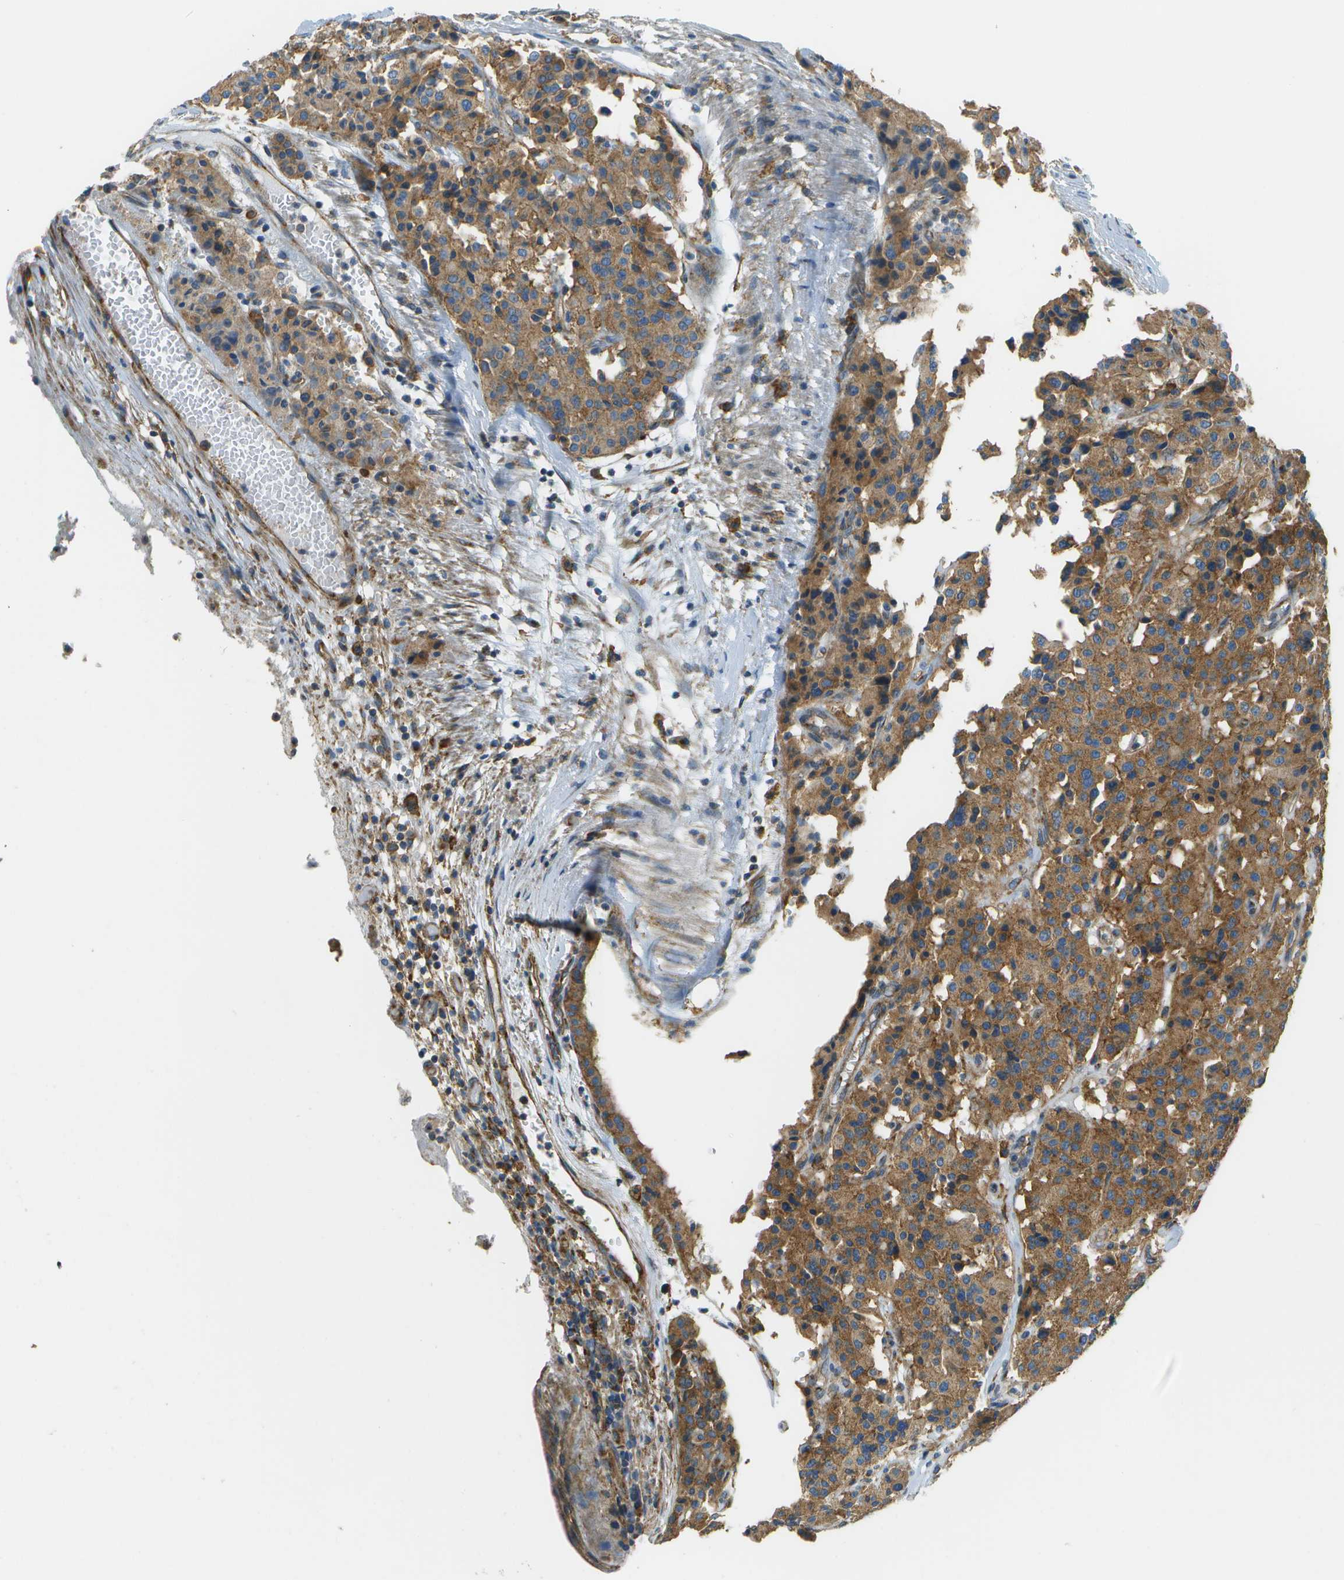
{"staining": {"intensity": "moderate", "quantity": ">75%", "location": "cytoplasmic/membranous"}, "tissue": "carcinoid", "cell_type": "Tumor cells", "image_type": "cancer", "snomed": [{"axis": "morphology", "description": "Carcinoid, malignant, NOS"}, {"axis": "topography", "description": "Lung"}], "caption": "Malignant carcinoid tissue reveals moderate cytoplasmic/membranous expression in about >75% of tumor cells, visualized by immunohistochemistry.", "gene": "CLTC", "patient": {"sex": "male", "age": 30}}